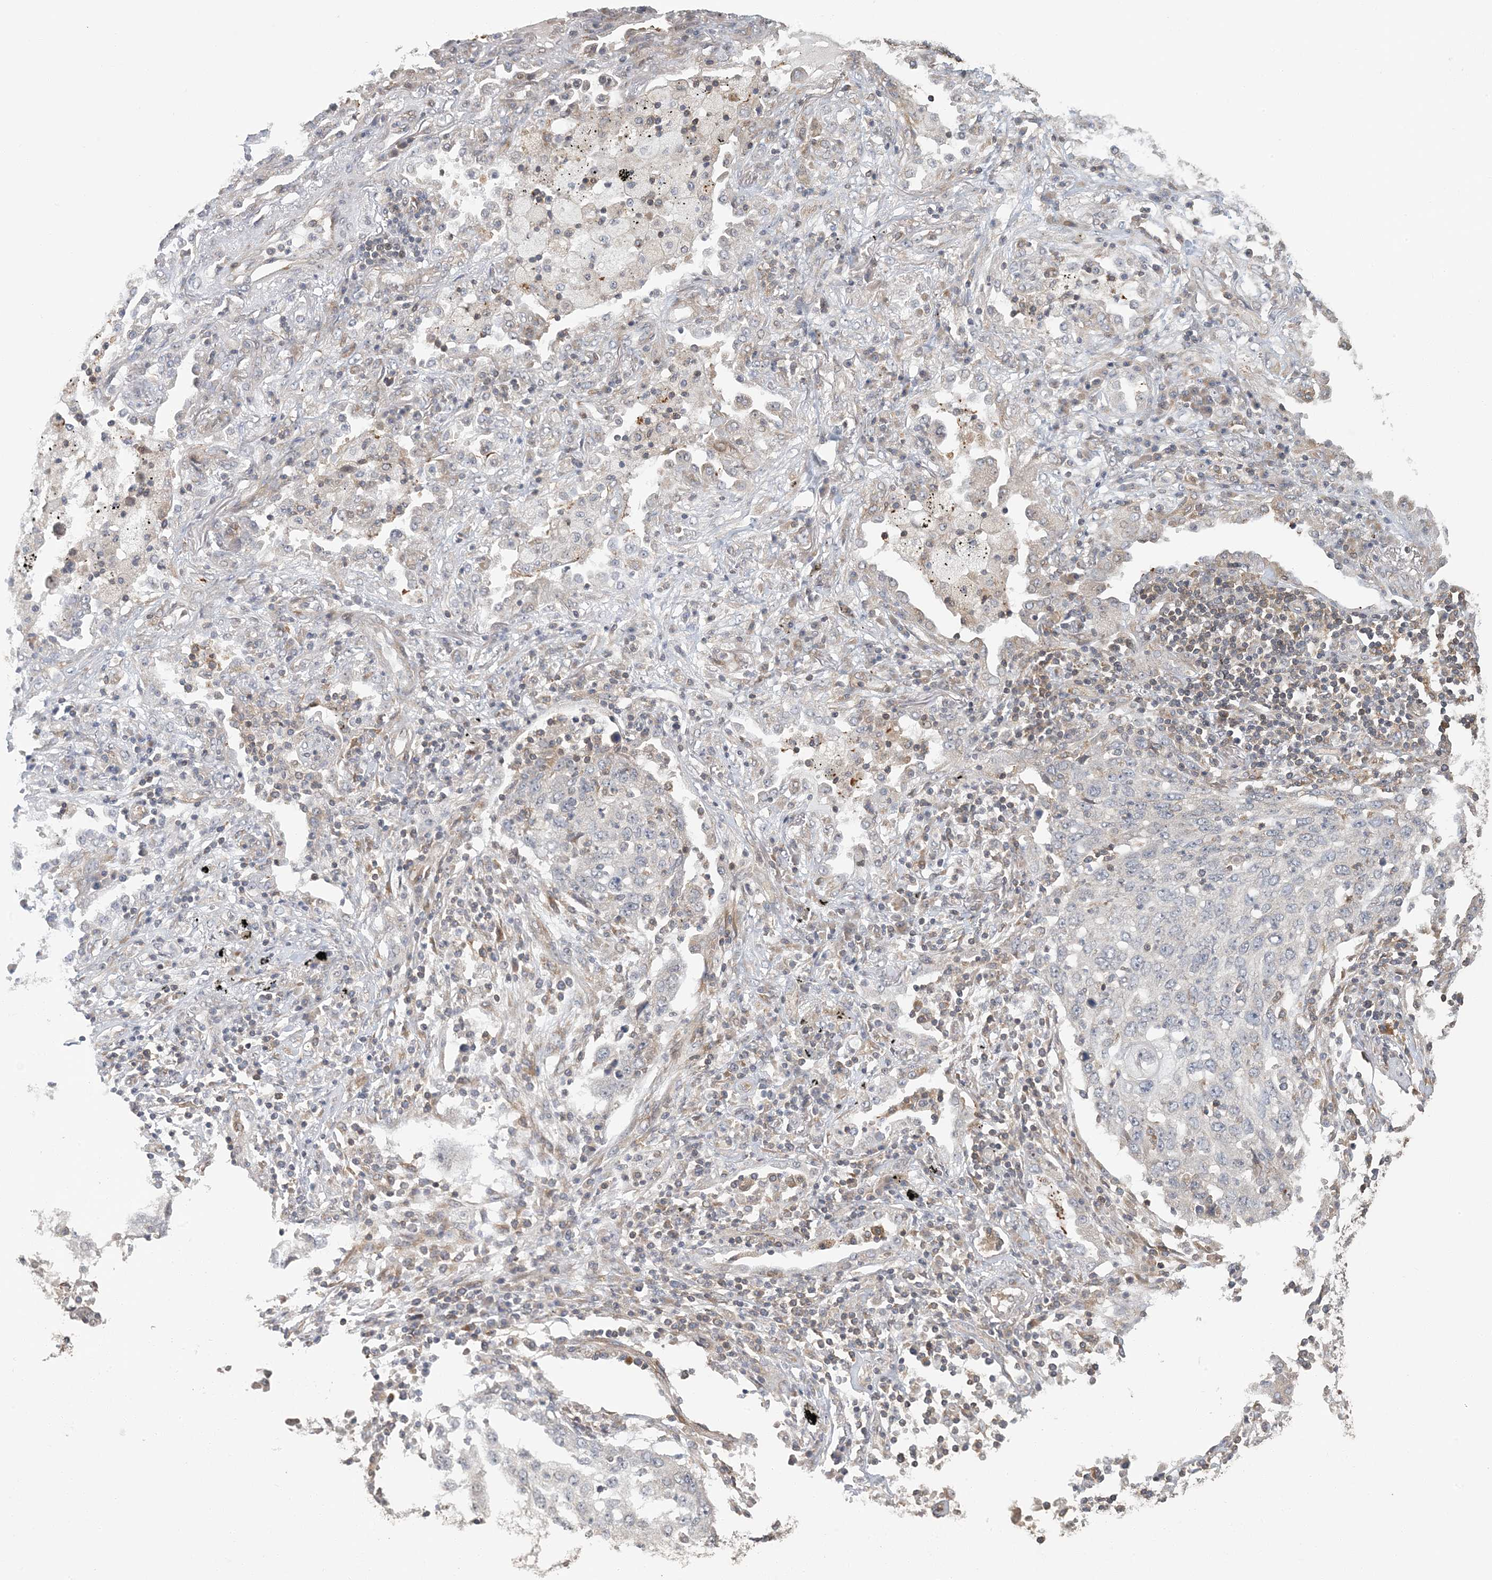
{"staining": {"intensity": "negative", "quantity": "none", "location": "none"}, "tissue": "lung cancer", "cell_type": "Tumor cells", "image_type": "cancer", "snomed": [{"axis": "morphology", "description": "Squamous cell carcinoma, NOS"}, {"axis": "topography", "description": "Lung"}], "caption": "There is no significant staining in tumor cells of lung squamous cell carcinoma. The staining was performed using DAB (3,3'-diaminobenzidine) to visualize the protein expression in brown, while the nuclei were stained in blue with hematoxylin (Magnification: 20x).", "gene": "ATP13A2", "patient": {"sex": "female", "age": 63}}